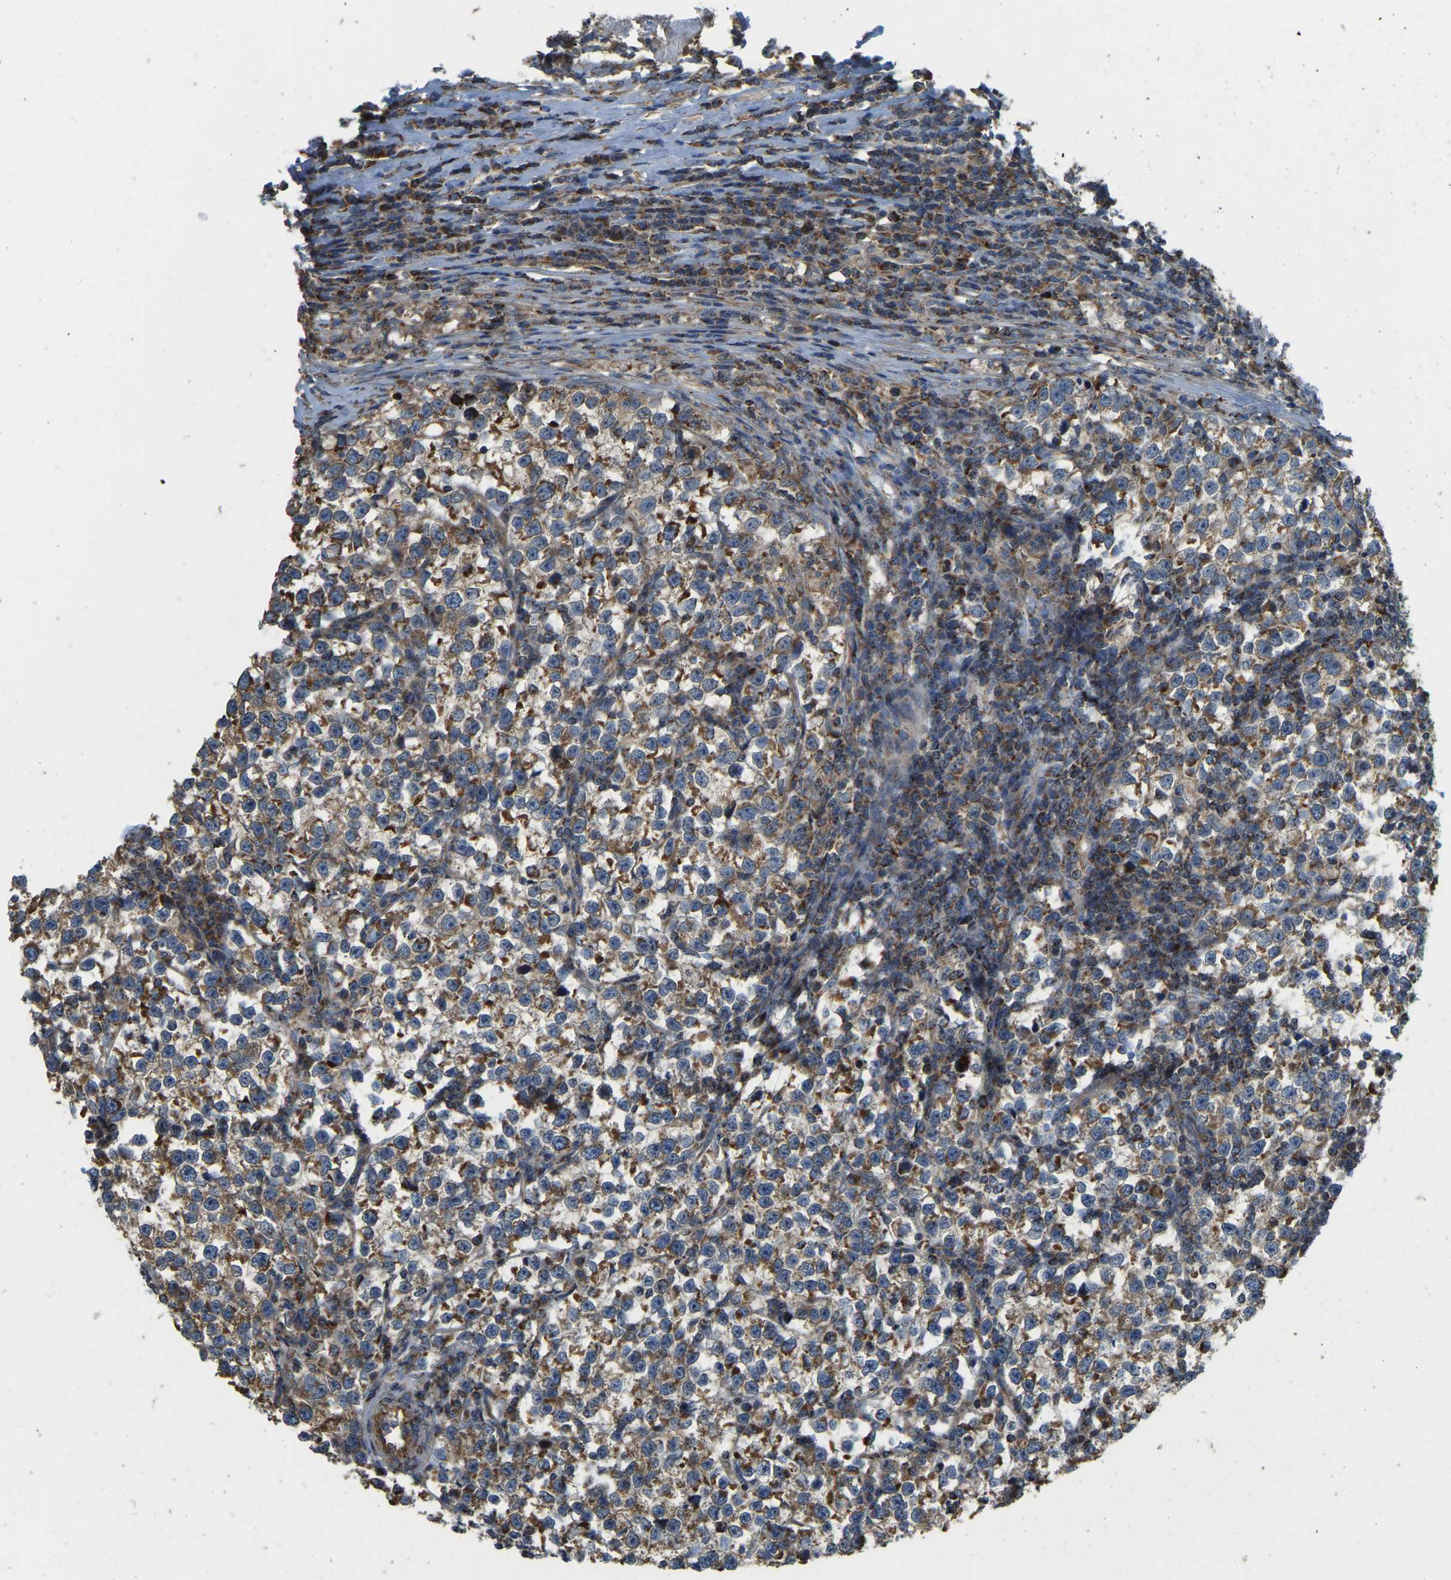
{"staining": {"intensity": "moderate", "quantity": ">75%", "location": "cytoplasmic/membranous"}, "tissue": "testis cancer", "cell_type": "Tumor cells", "image_type": "cancer", "snomed": [{"axis": "morphology", "description": "Normal tissue, NOS"}, {"axis": "morphology", "description": "Seminoma, NOS"}, {"axis": "topography", "description": "Testis"}], "caption": "Immunohistochemical staining of testis seminoma exhibits medium levels of moderate cytoplasmic/membranous expression in about >75% of tumor cells.", "gene": "PSMD7", "patient": {"sex": "male", "age": 43}}